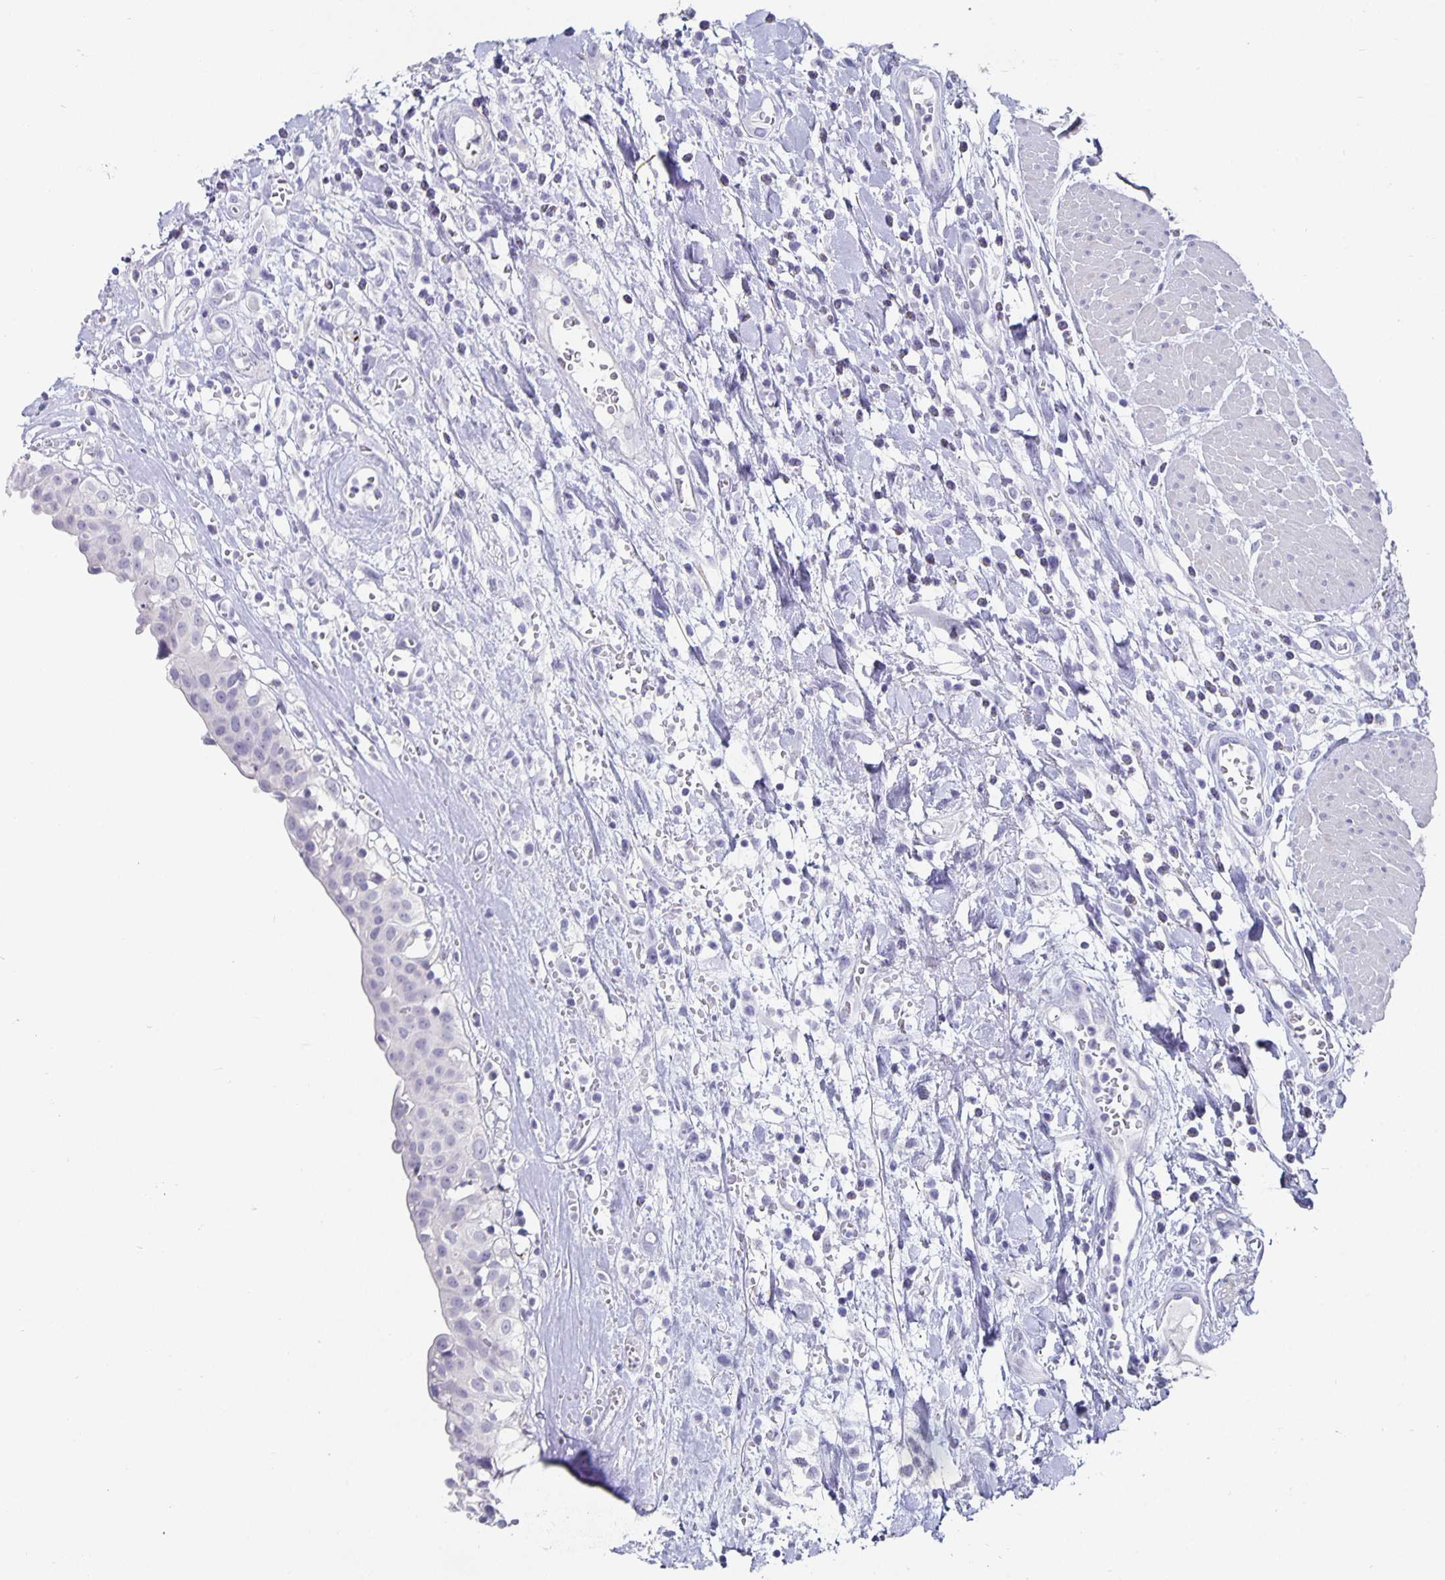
{"staining": {"intensity": "negative", "quantity": "none", "location": "none"}, "tissue": "urinary bladder", "cell_type": "Urothelial cells", "image_type": "normal", "snomed": [{"axis": "morphology", "description": "Normal tissue, NOS"}, {"axis": "topography", "description": "Urinary bladder"}], "caption": "The micrograph reveals no staining of urothelial cells in normal urinary bladder. (Stains: DAB immunohistochemistry with hematoxylin counter stain, Microscopy: brightfield microscopy at high magnification).", "gene": "CHGA", "patient": {"sex": "male", "age": 64}}